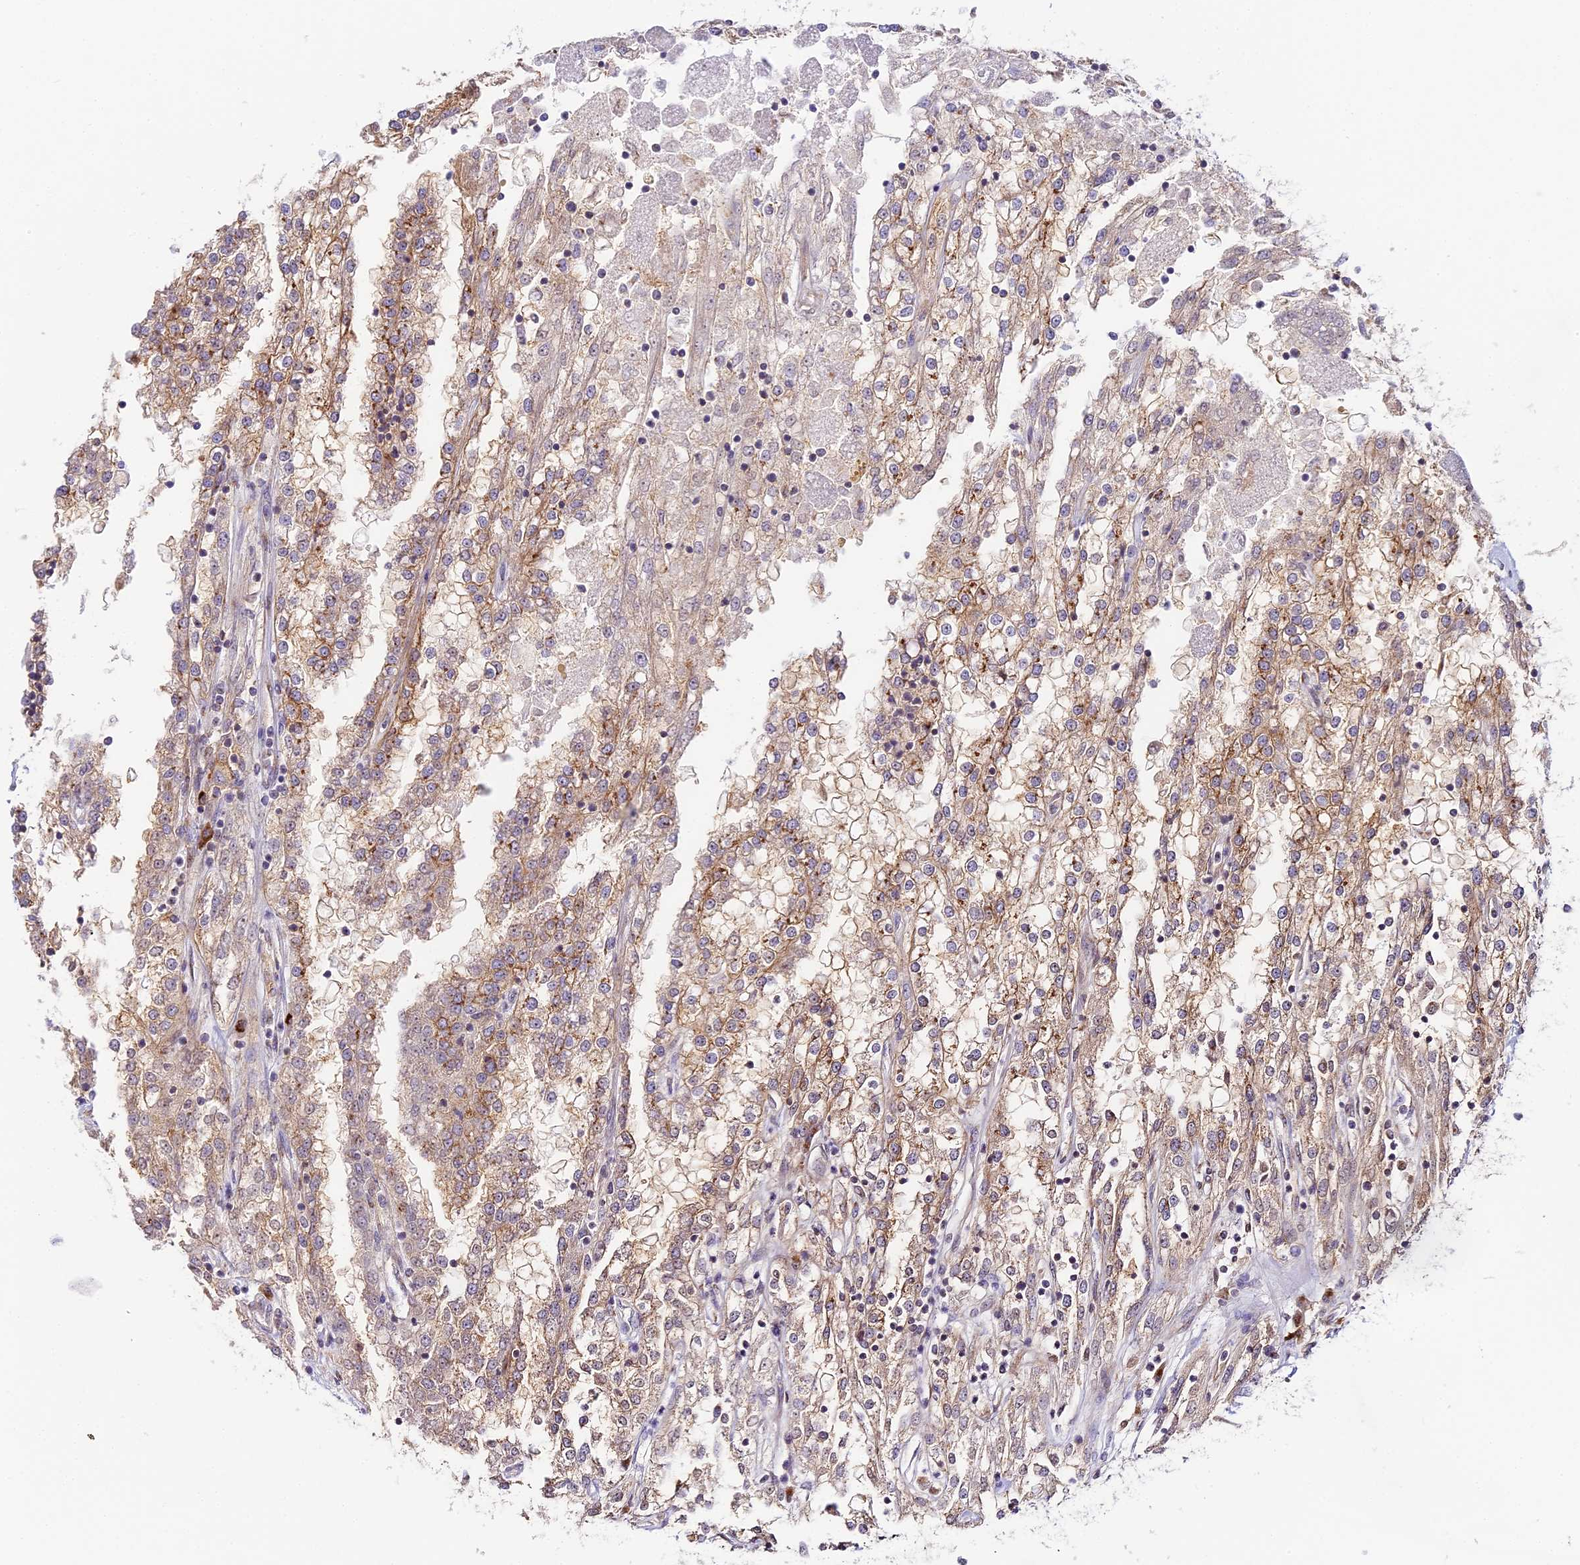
{"staining": {"intensity": "moderate", "quantity": "25%-75%", "location": "cytoplasmic/membranous"}, "tissue": "renal cancer", "cell_type": "Tumor cells", "image_type": "cancer", "snomed": [{"axis": "morphology", "description": "Adenocarcinoma, NOS"}, {"axis": "topography", "description": "Kidney"}], "caption": "Immunohistochemical staining of human adenocarcinoma (renal) shows medium levels of moderate cytoplasmic/membranous protein staining in about 25%-75% of tumor cells.", "gene": "HEATR5B", "patient": {"sex": "female", "age": 52}}